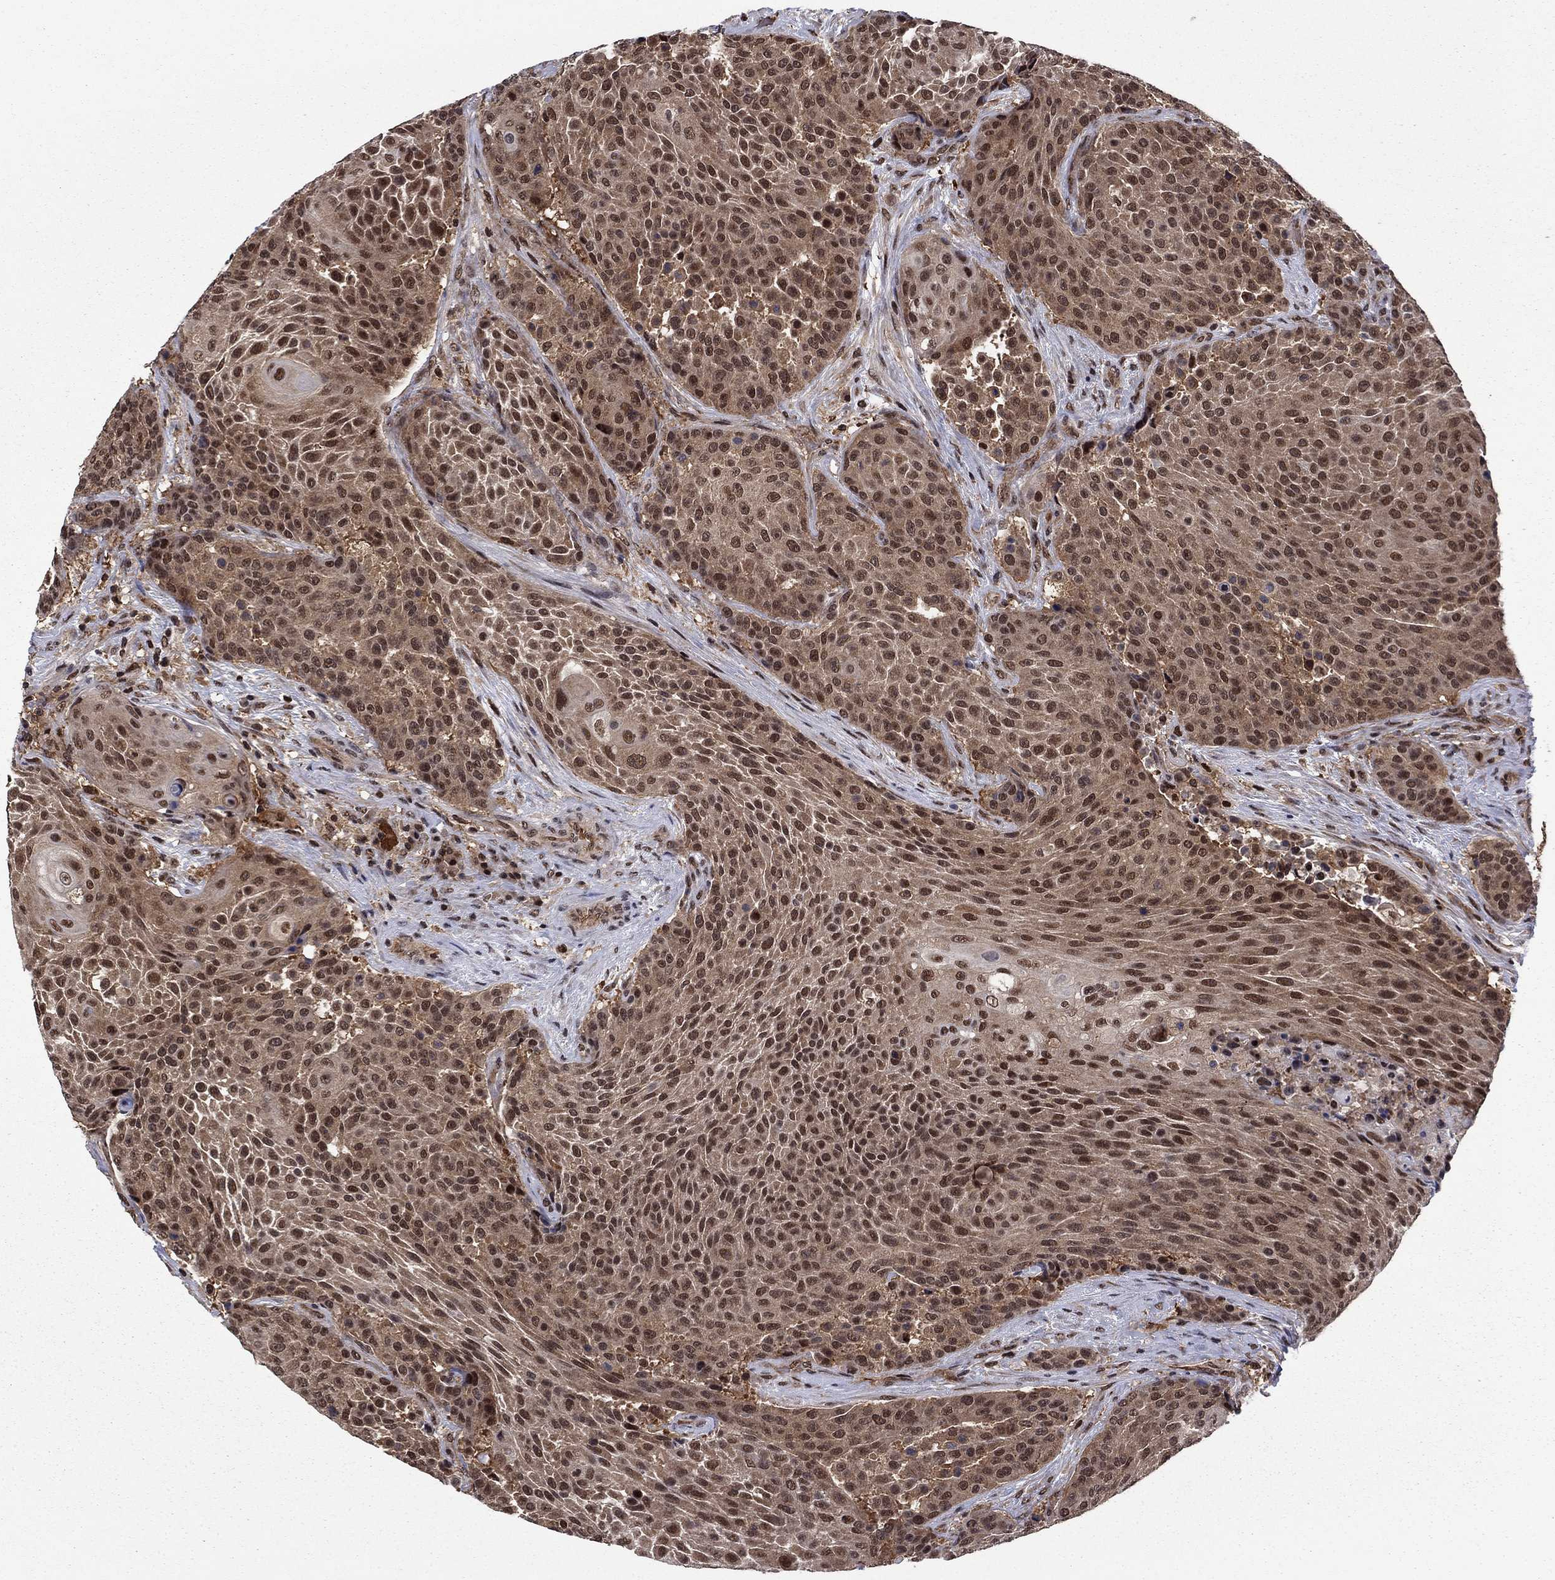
{"staining": {"intensity": "moderate", "quantity": ">75%", "location": "nuclear"}, "tissue": "urothelial cancer", "cell_type": "Tumor cells", "image_type": "cancer", "snomed": [{"axis": "morphology", "description": "Urothelial carcinoma, High grade"}, {"axis": "topography", "description": "Urinary bladder"}], "caption": "Urothelial carcinoma (high-grade) stained for a protein (brown) exhibits moderate nuclear positive expression in about >75% of tumor cells.", "gene": "PSMD2", "patient": {"sex": "female", "age": 63}}